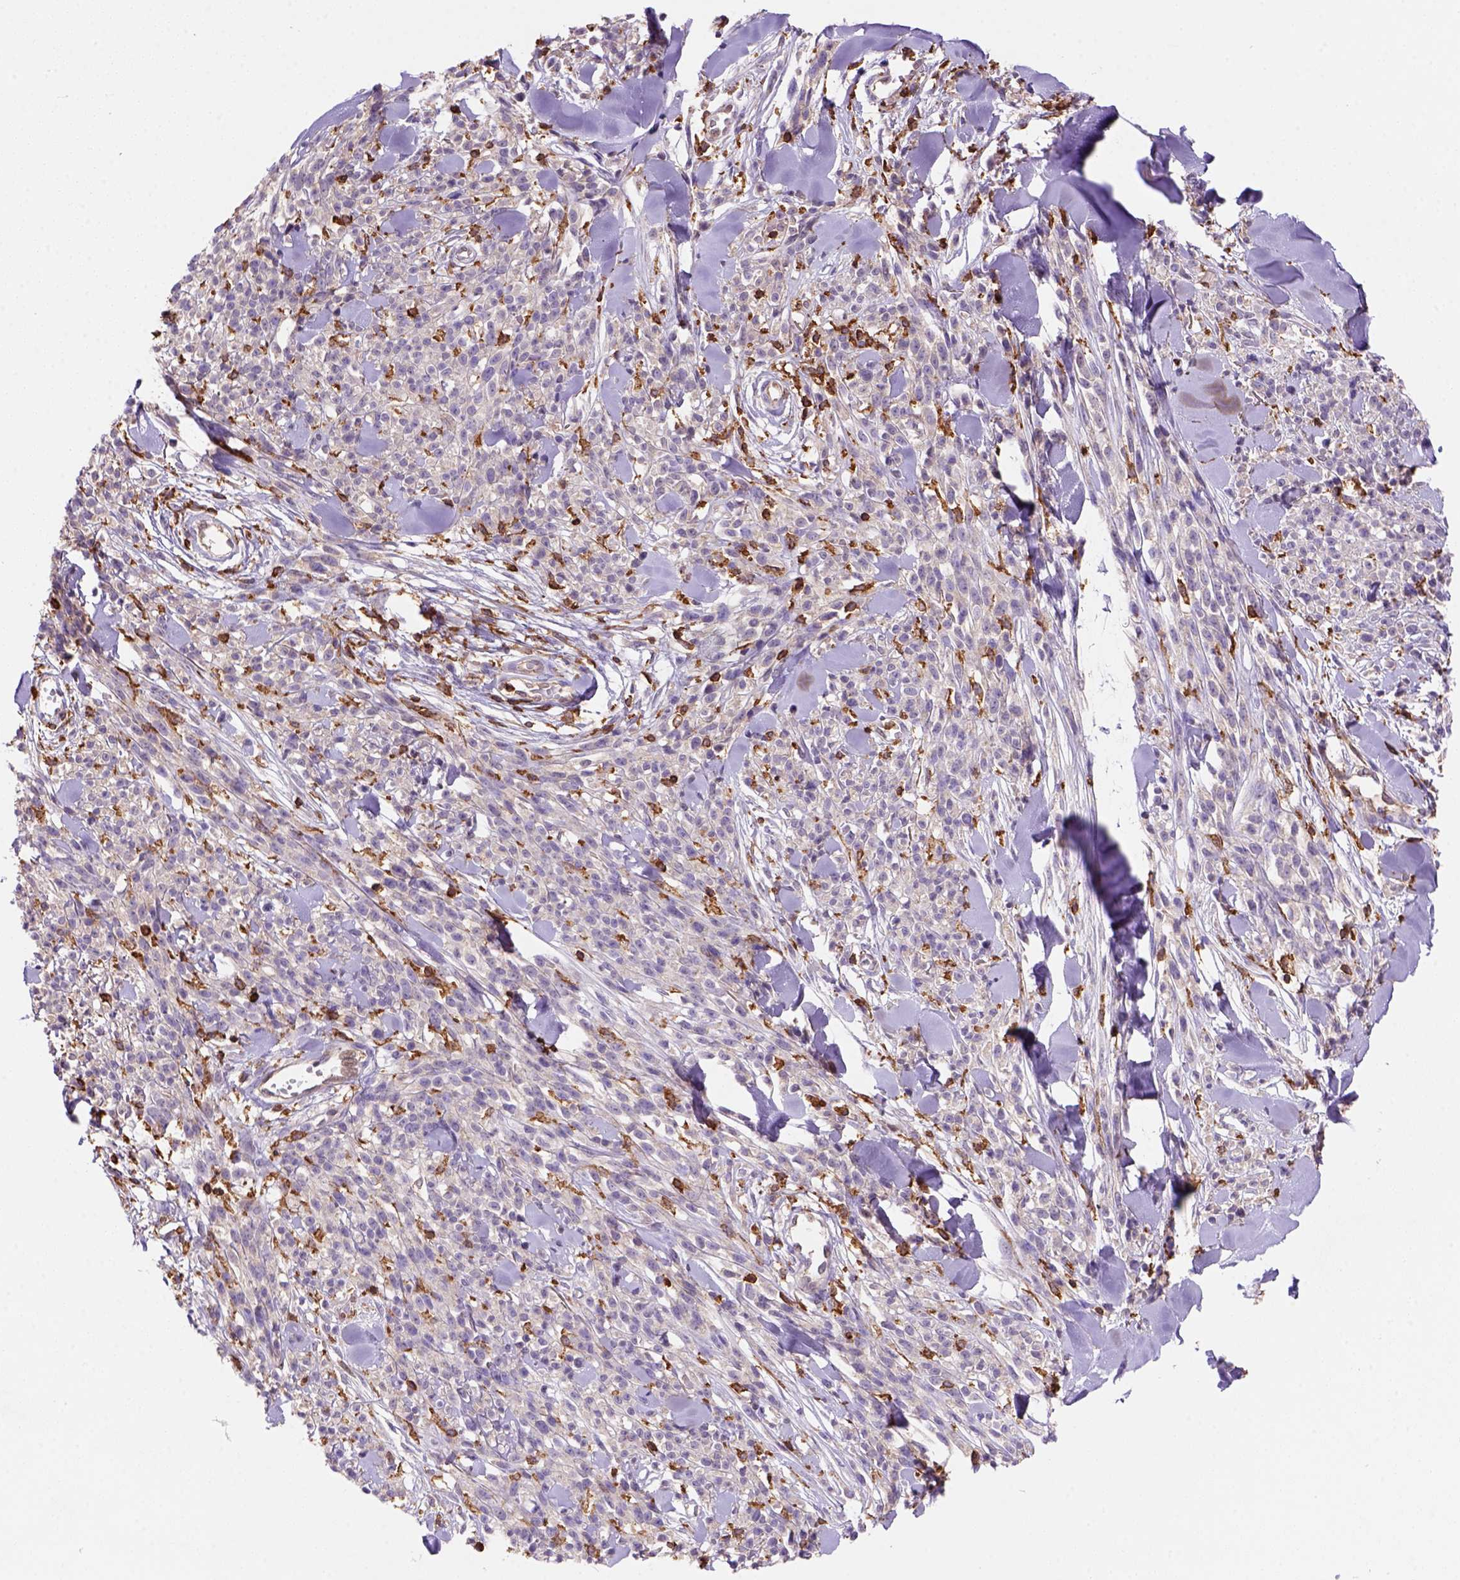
{"staining": {"intensity": "negative", "quantity": "none", "location": "none"}, "tissue": "melanoma", "cell_type": "Tumor cells", "image_type": "cancer", "snomed": [{"axis": "morphology", "description": "Malignant melanoma, NOS"}, {"axis": "topography", "description": "Skin"}, {"axis": "topography", "description": "Skin of trunk"}], "caption": "Protein analysis of melanoma displays no significant positivity in tumor cells.", "gene": "INPP5D", "patient": {"sex": "male", "age": 74}}